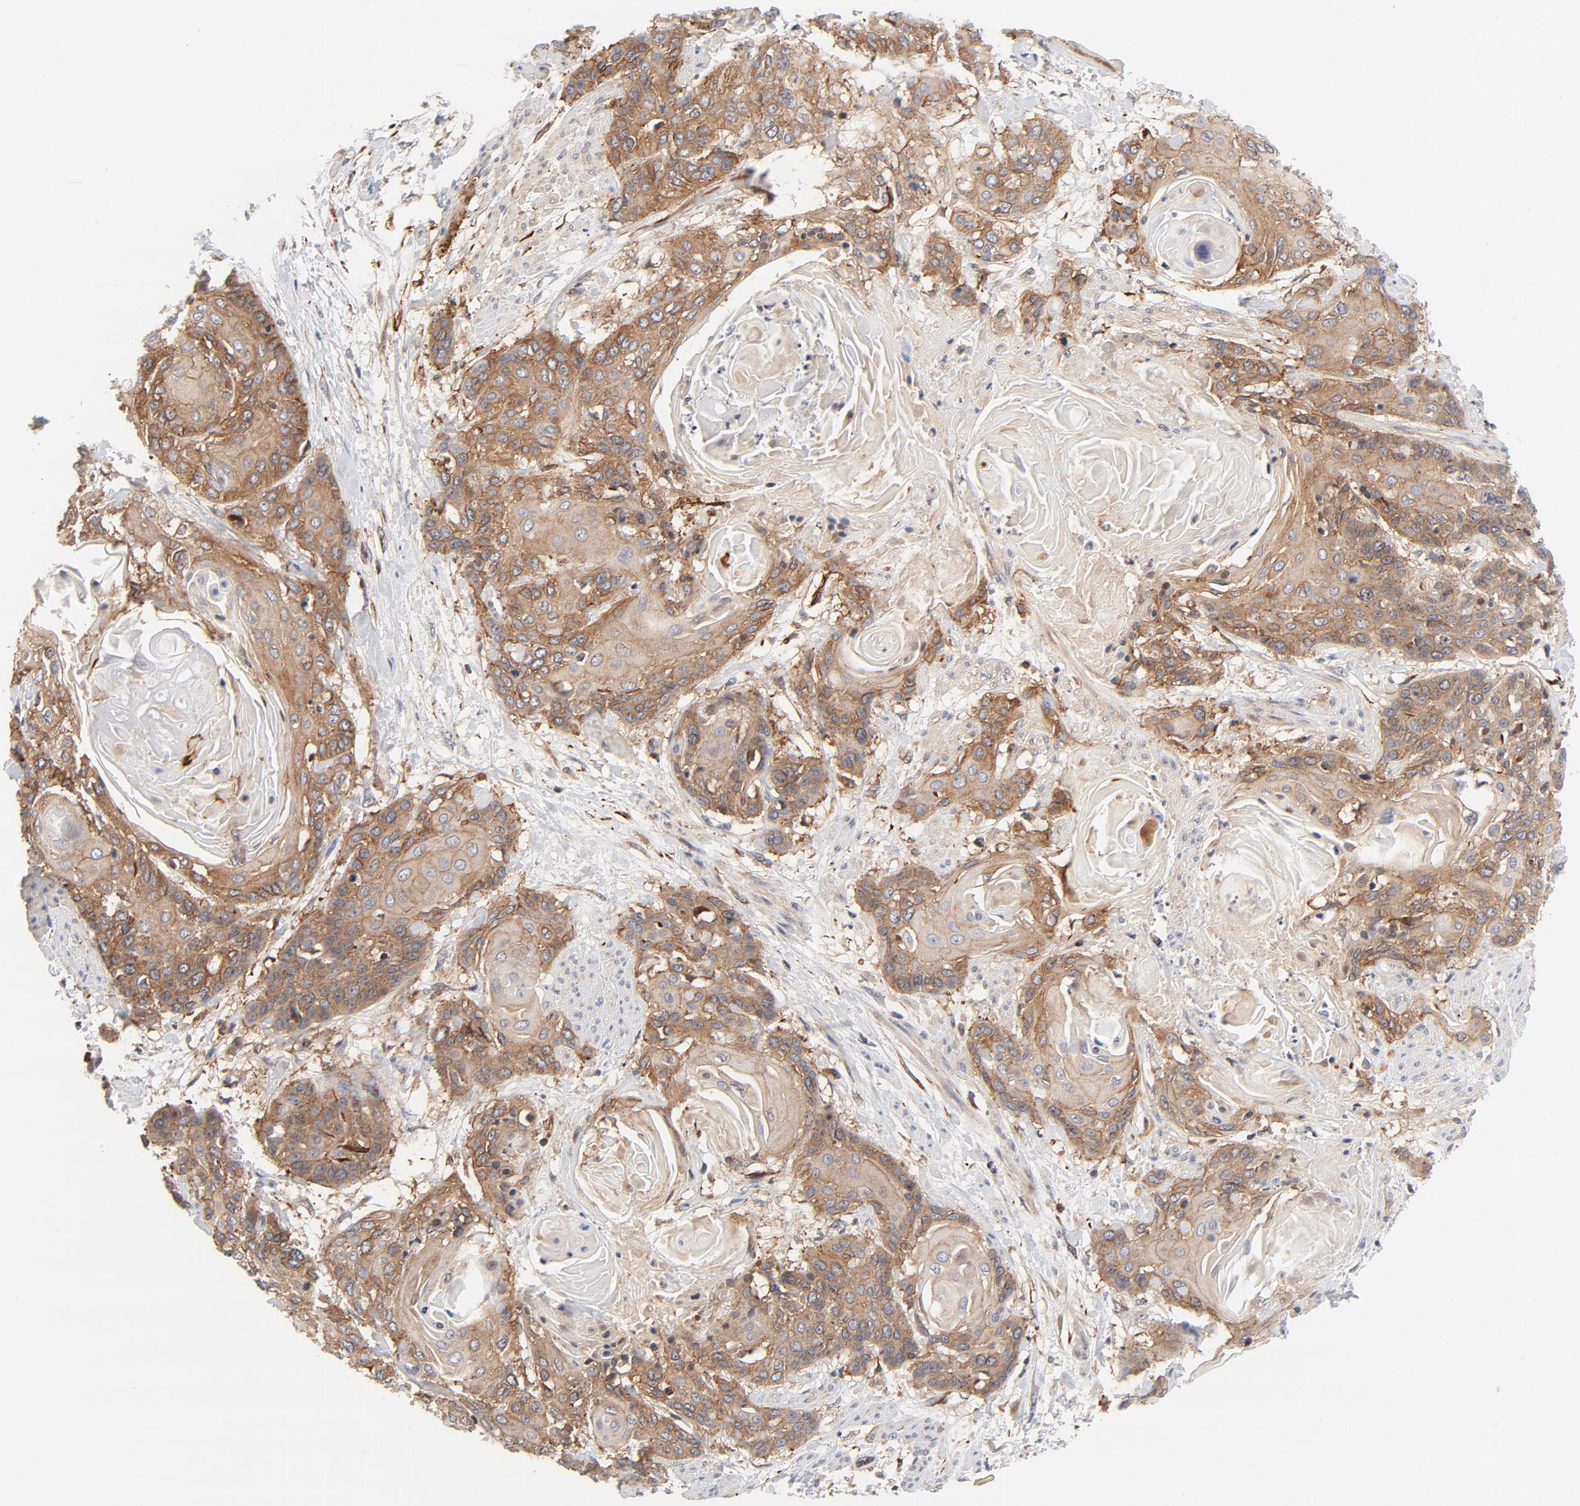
{"staining": {"intensity": "moderate", "quantity": ">75%", "location": "cytoplasmic/membranous"}, "tissue": "cervical cancer", "cell_type": "Tumor cells", "image_type": "cancer", "snomed": [{"axis": "morphology", "description": "Squamous cell carcinoma, NOS"}, {"axis": "topography", "description": "Cervix"}], "caption": "A brown stain labels moderate cytoplasmic/membranous expression of a protein in human squamous cell carcinoma (cervical) tumor cells.", "gene": "DNAAF2", "patient": {"sex": "female", "age": 57}}